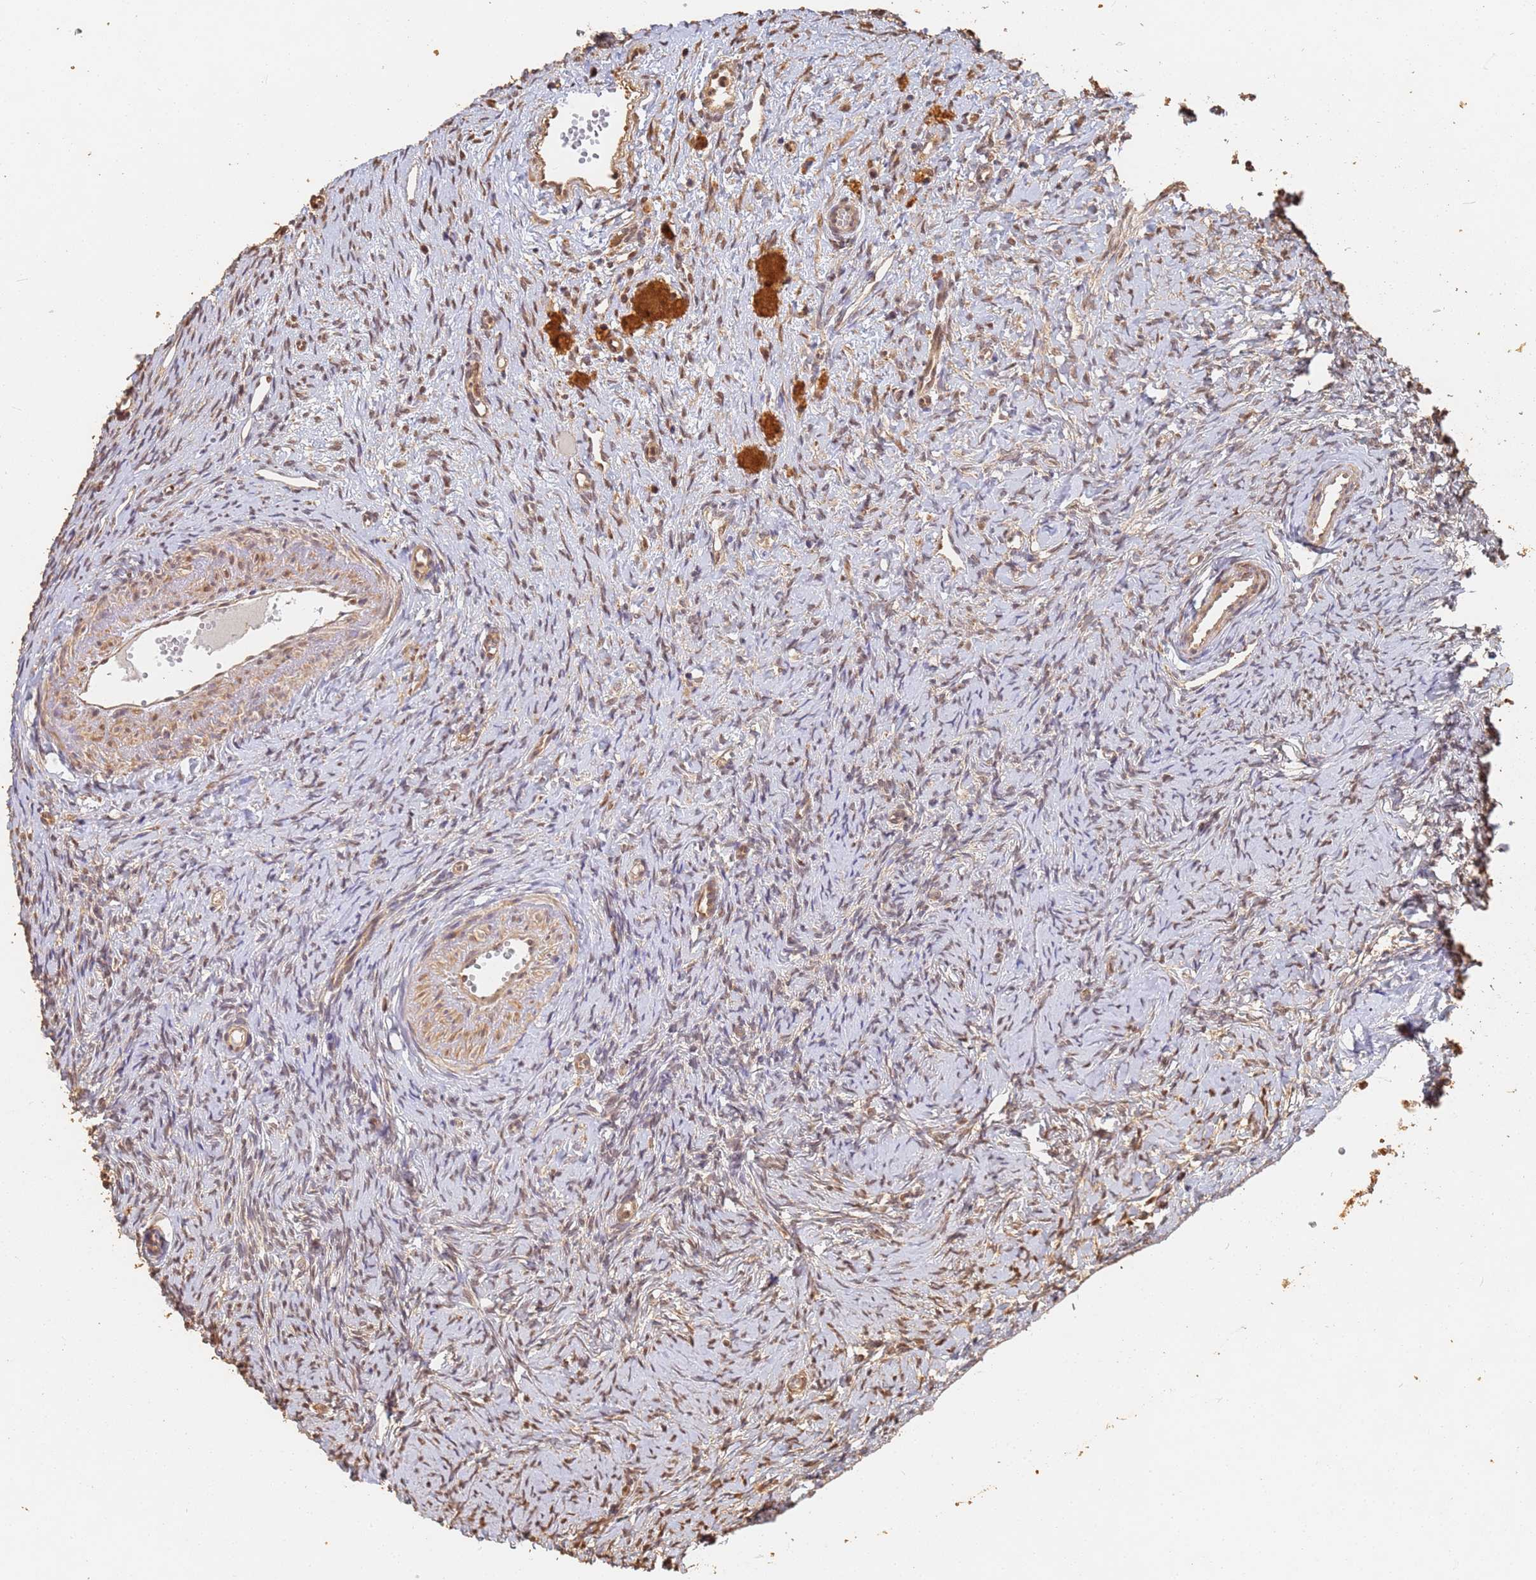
{"staining": {"intensity": "weak", "quantity": "25%-75%", "location": "nuclear"}, "tissue": "ovary", "cell_type": "Ovarian stroma cells", "image_type": "normal", "snomed": [{"axis": "morphology", "description": "Normal tissue, NOS"}, {"axis": "topography", "description": "Ovary"}], "caption": "Brown immunohistochemical staining in unremarkable human ovary shows weak nuclear positivity in about 25%-75% of ovarian stroma cells. The protein is shown in brown color, while the nuclei are stained blue.", "gene": "JAK2", "patient": {"sex": "female", "age": 51}}